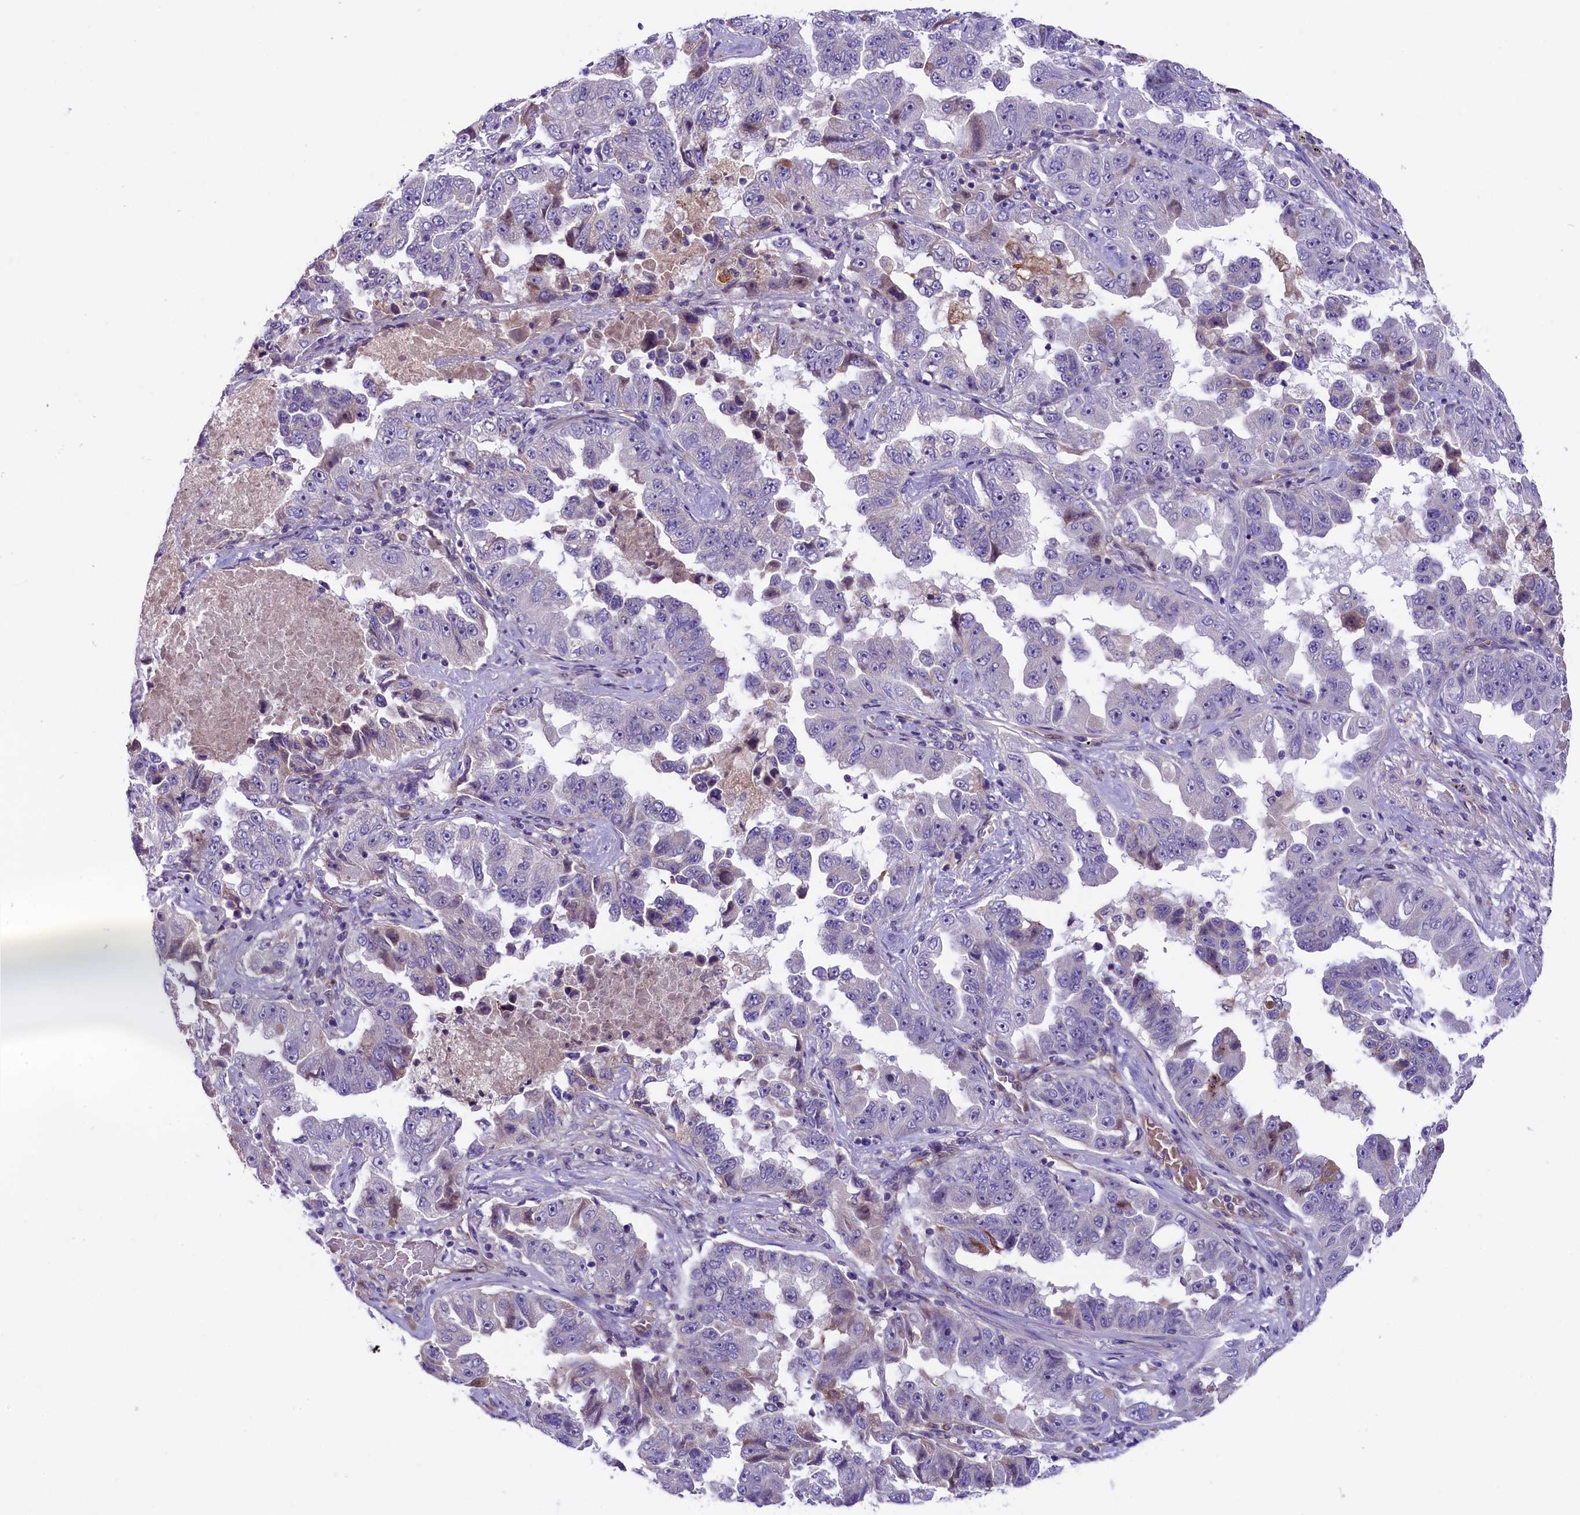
{"staining": {"intensity": "negative", "quantity": "none", "location": "none"}, "tissue": "lung cancer", "cell_type": "Tumor cells", "image_type": "cancer", "snomed": [{"axis": "morphology", "description": "Adenocarcinoma, NOS"}, {"axis": "topography", "description": "Lung"}], "caption": "Immunohistochemical staining of lung cancer (adenocarcinoma) displays no significant positivity in tumor cells.", "gene": "CCDC32", "patient": {"sex": "female", "age": 51}}